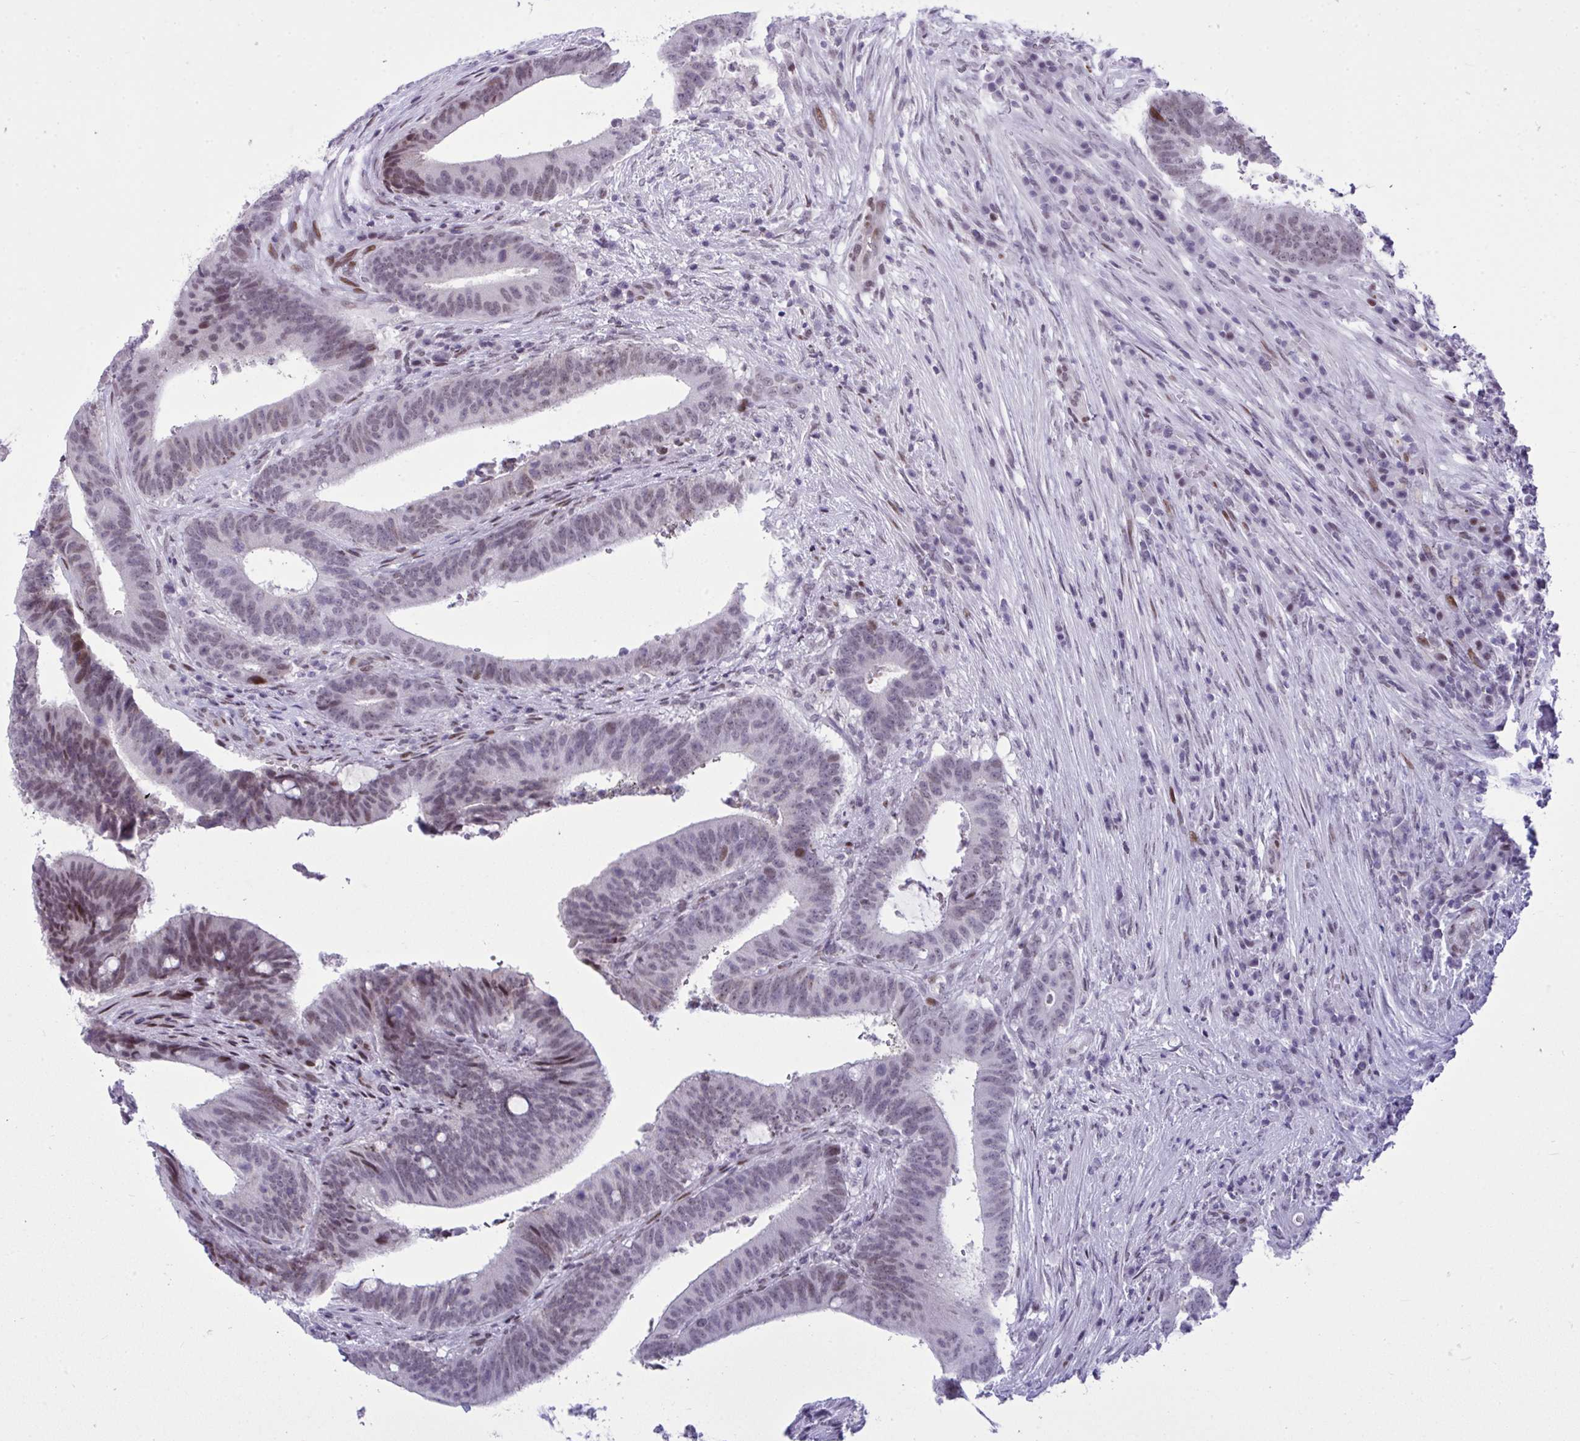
{"staining": {"intensity": "moderate", "quantity": "<25%", "location": "nuclear"}, "tissue": "colorectal cancer", "cell_type": "Tumor cells", "image_type": "cancer", "snomed": [{"axis": "morphology", "description": "Adenocarcinoma, NOS"}, {"axis": "topography", "description": "Colon"}], "caption": "Protein expression analysis of colorectal cancer shows moderate nuclear staining in approximately <25% of tumor cells.", "gene": "ZFHX3", "patient": {"sex": "female", "age": 43}}